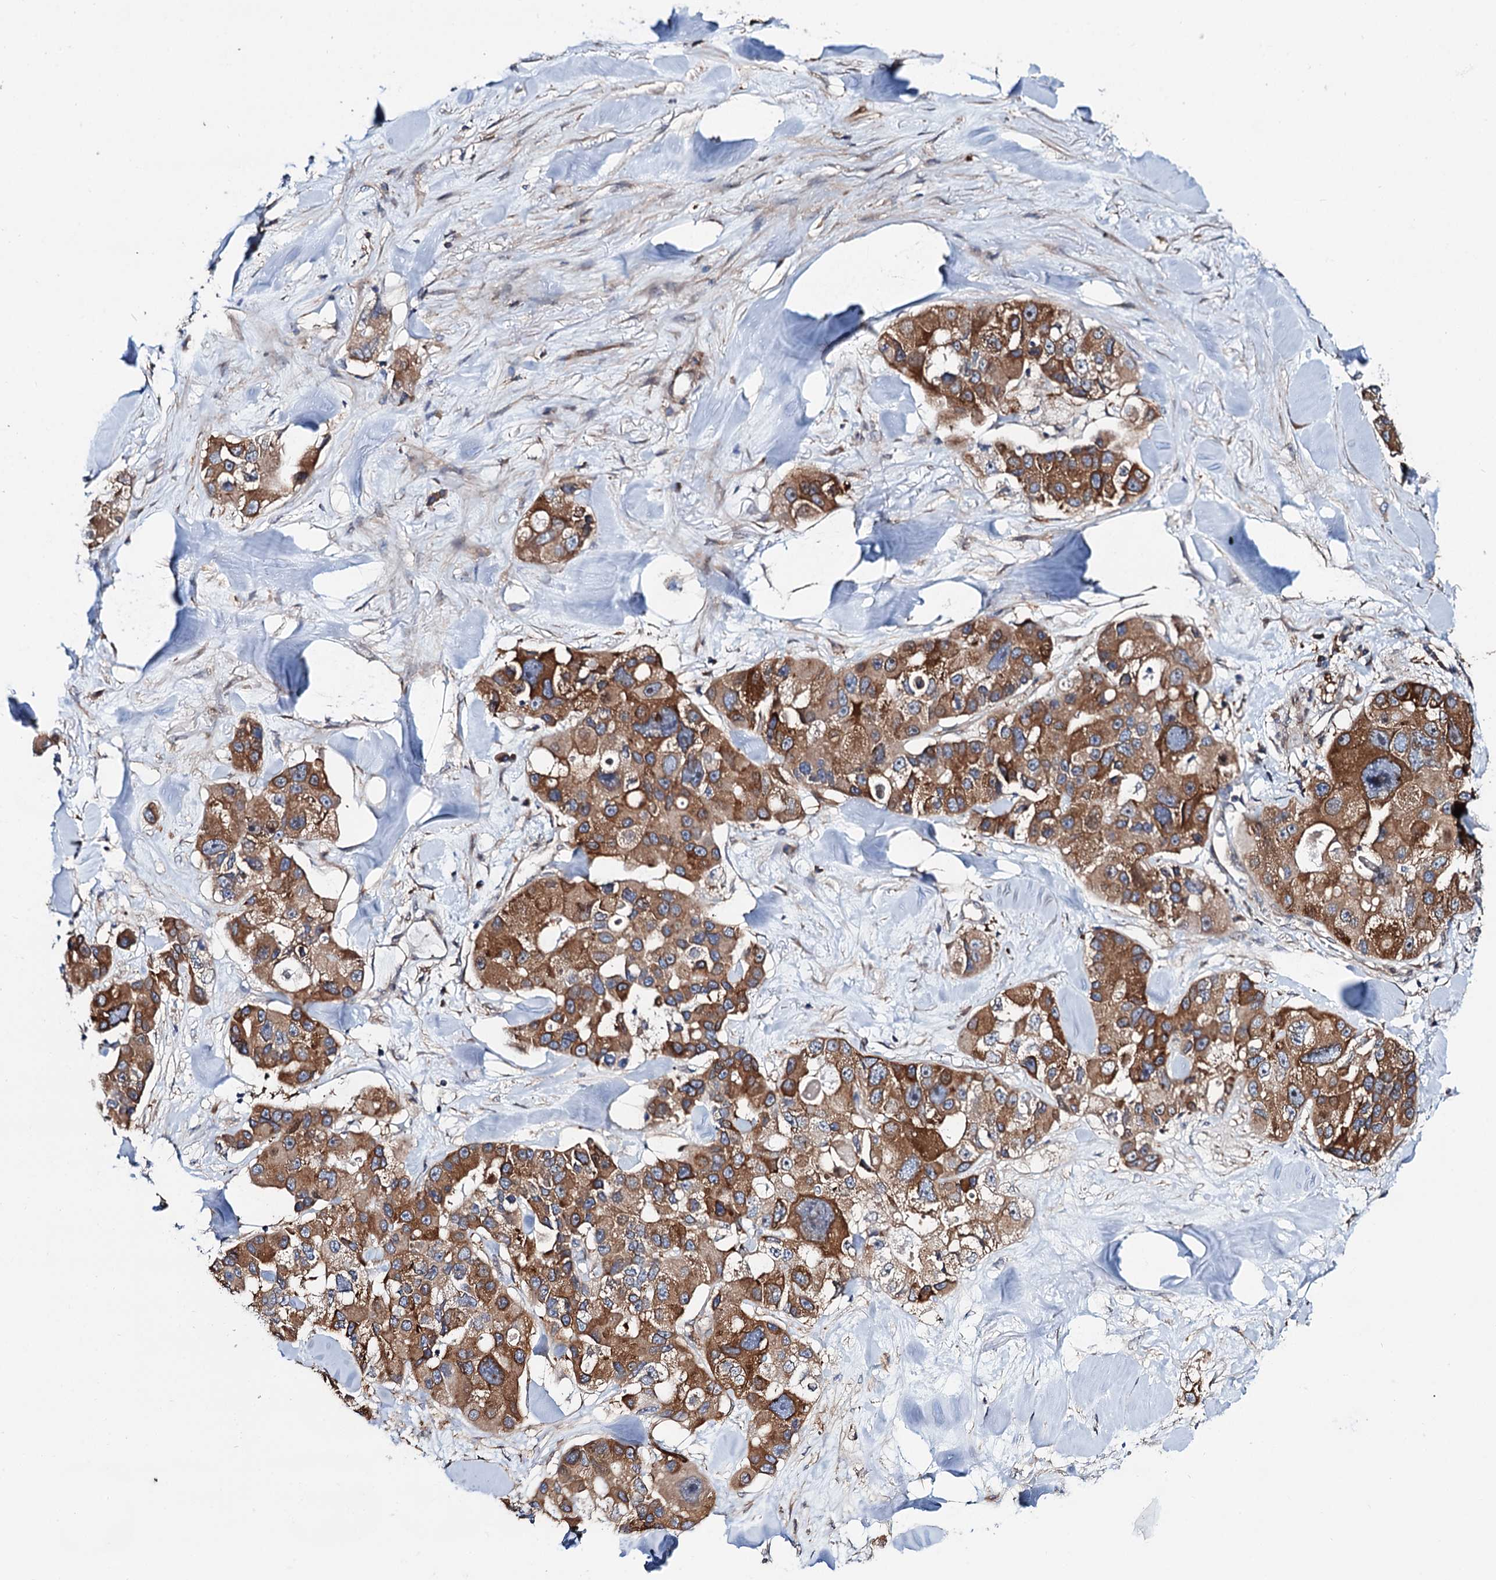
{"staining": {"intensity": "strong", "quantity": ">75%", "location": "cytoplasmic/membranous"}, "tissue": "lung cancer", "cell_type": "Tumor cells", "image_type": "cancer", "snomed": [{"axis": "morphology", "description": "Adenocarcinoma, NOS"}, {"axis": "topography", "description": "Lung"}], "caption": "Lung cancer was stained to show a protein in brown. There is high levels of strong cytoplasmic/membranous expression in approximately >75% of tumor cells.", "gene": "PTDSS2", "patient": {"sex": "female", "age": 54}}